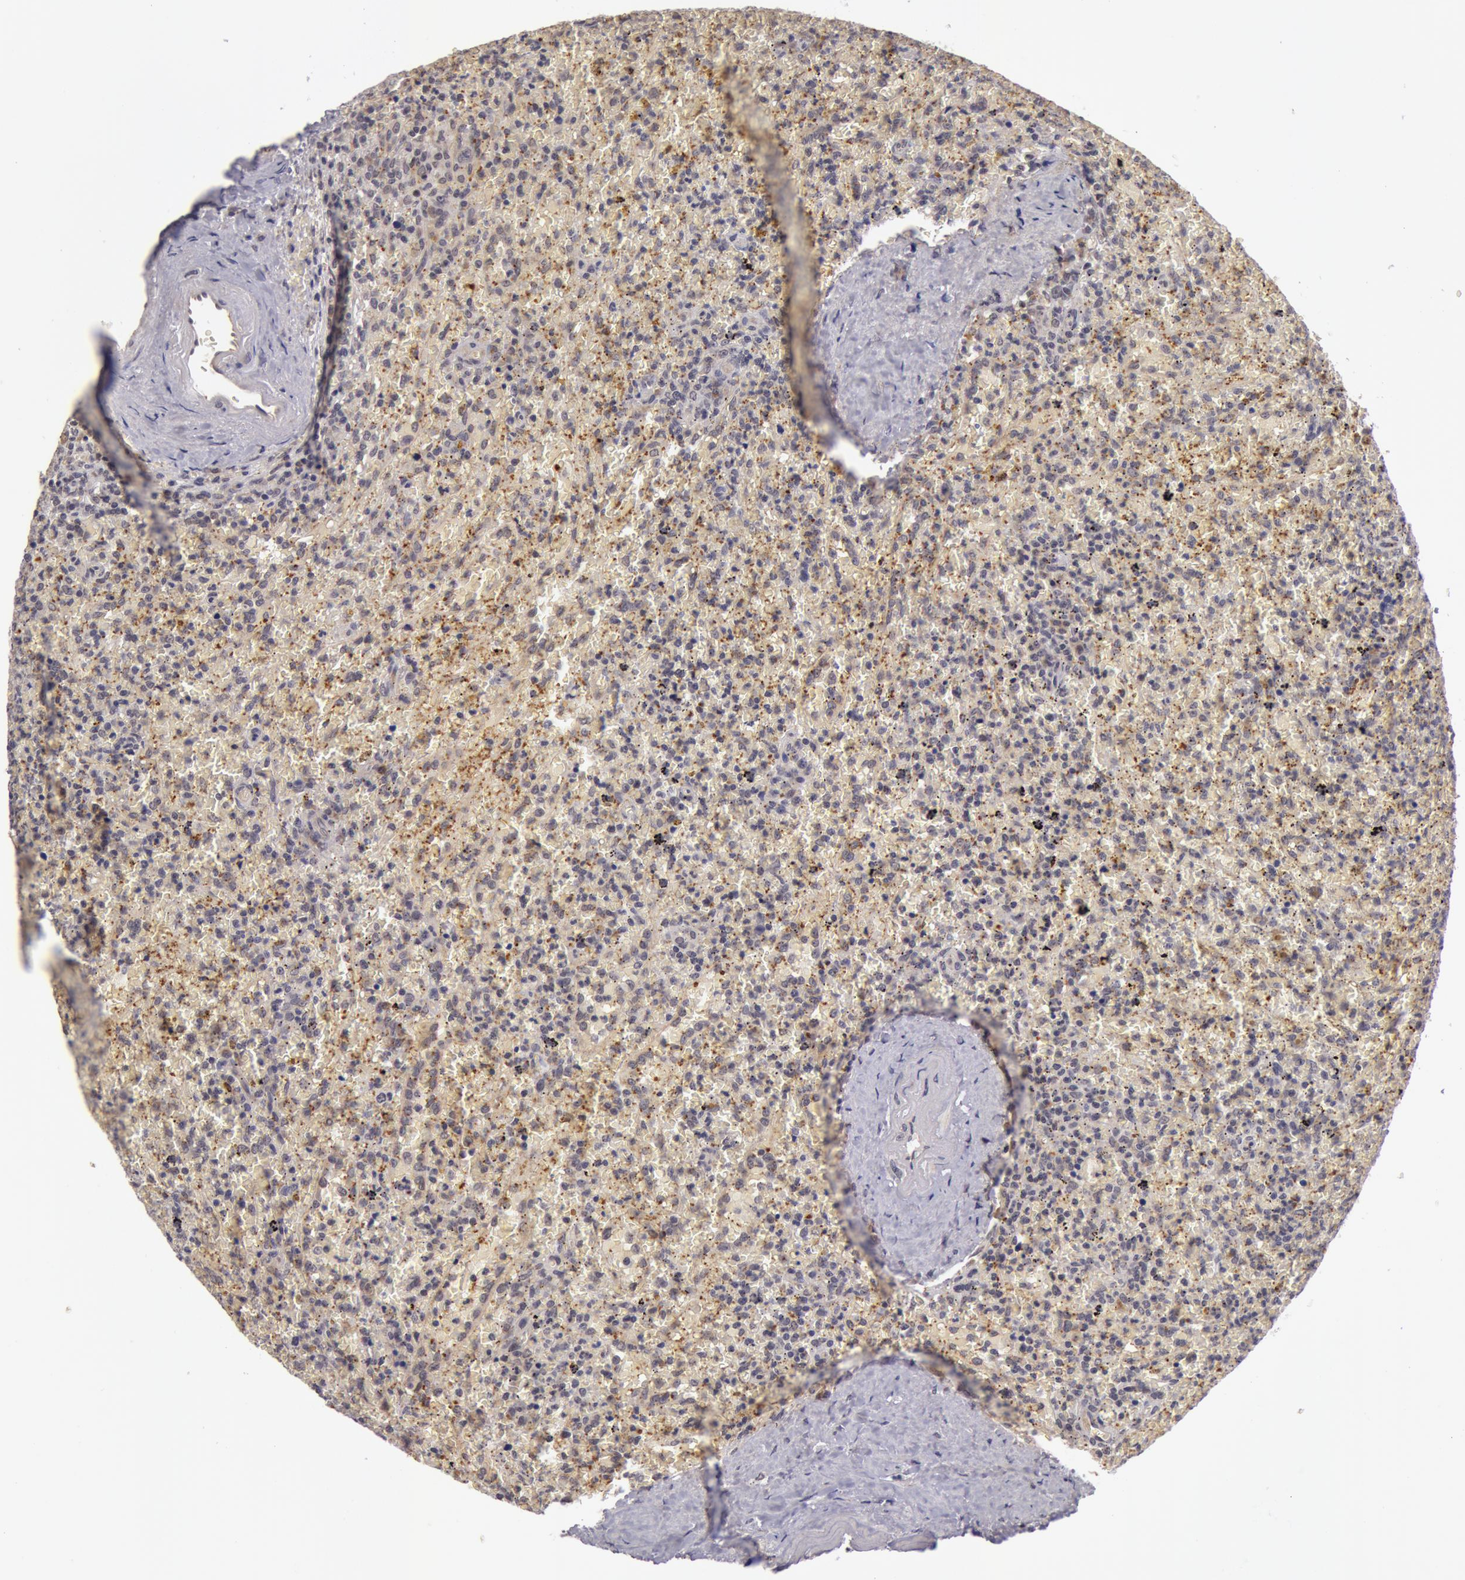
{"staining": {"intensity": "negative", "quantity": "none", "location": "none"}, "tissue": "lymphoma", "cell_type": "Tumor cells", "image_type": "cancer", "snomed": [{"axis": "morphology", "description": "Malignant lymphoma, non-Hodgkin's type, High grade"}, {"axis": "topography", "description": "Spleen"}, {"axis": "topography", "description": "Lymph node"}], "caption": "IHC photomicrograph of human lymphoma stained for a protein (brown), which displays no expression in tumor cells. (Stains: DAB (3,3'-diaminobenzidine) IHC with hematoxylin counter stain, Microscopy: brightfield microscopy at high magnification).", "gene": "SYTL4", "patient": {"sex": "female", "age": 70}}